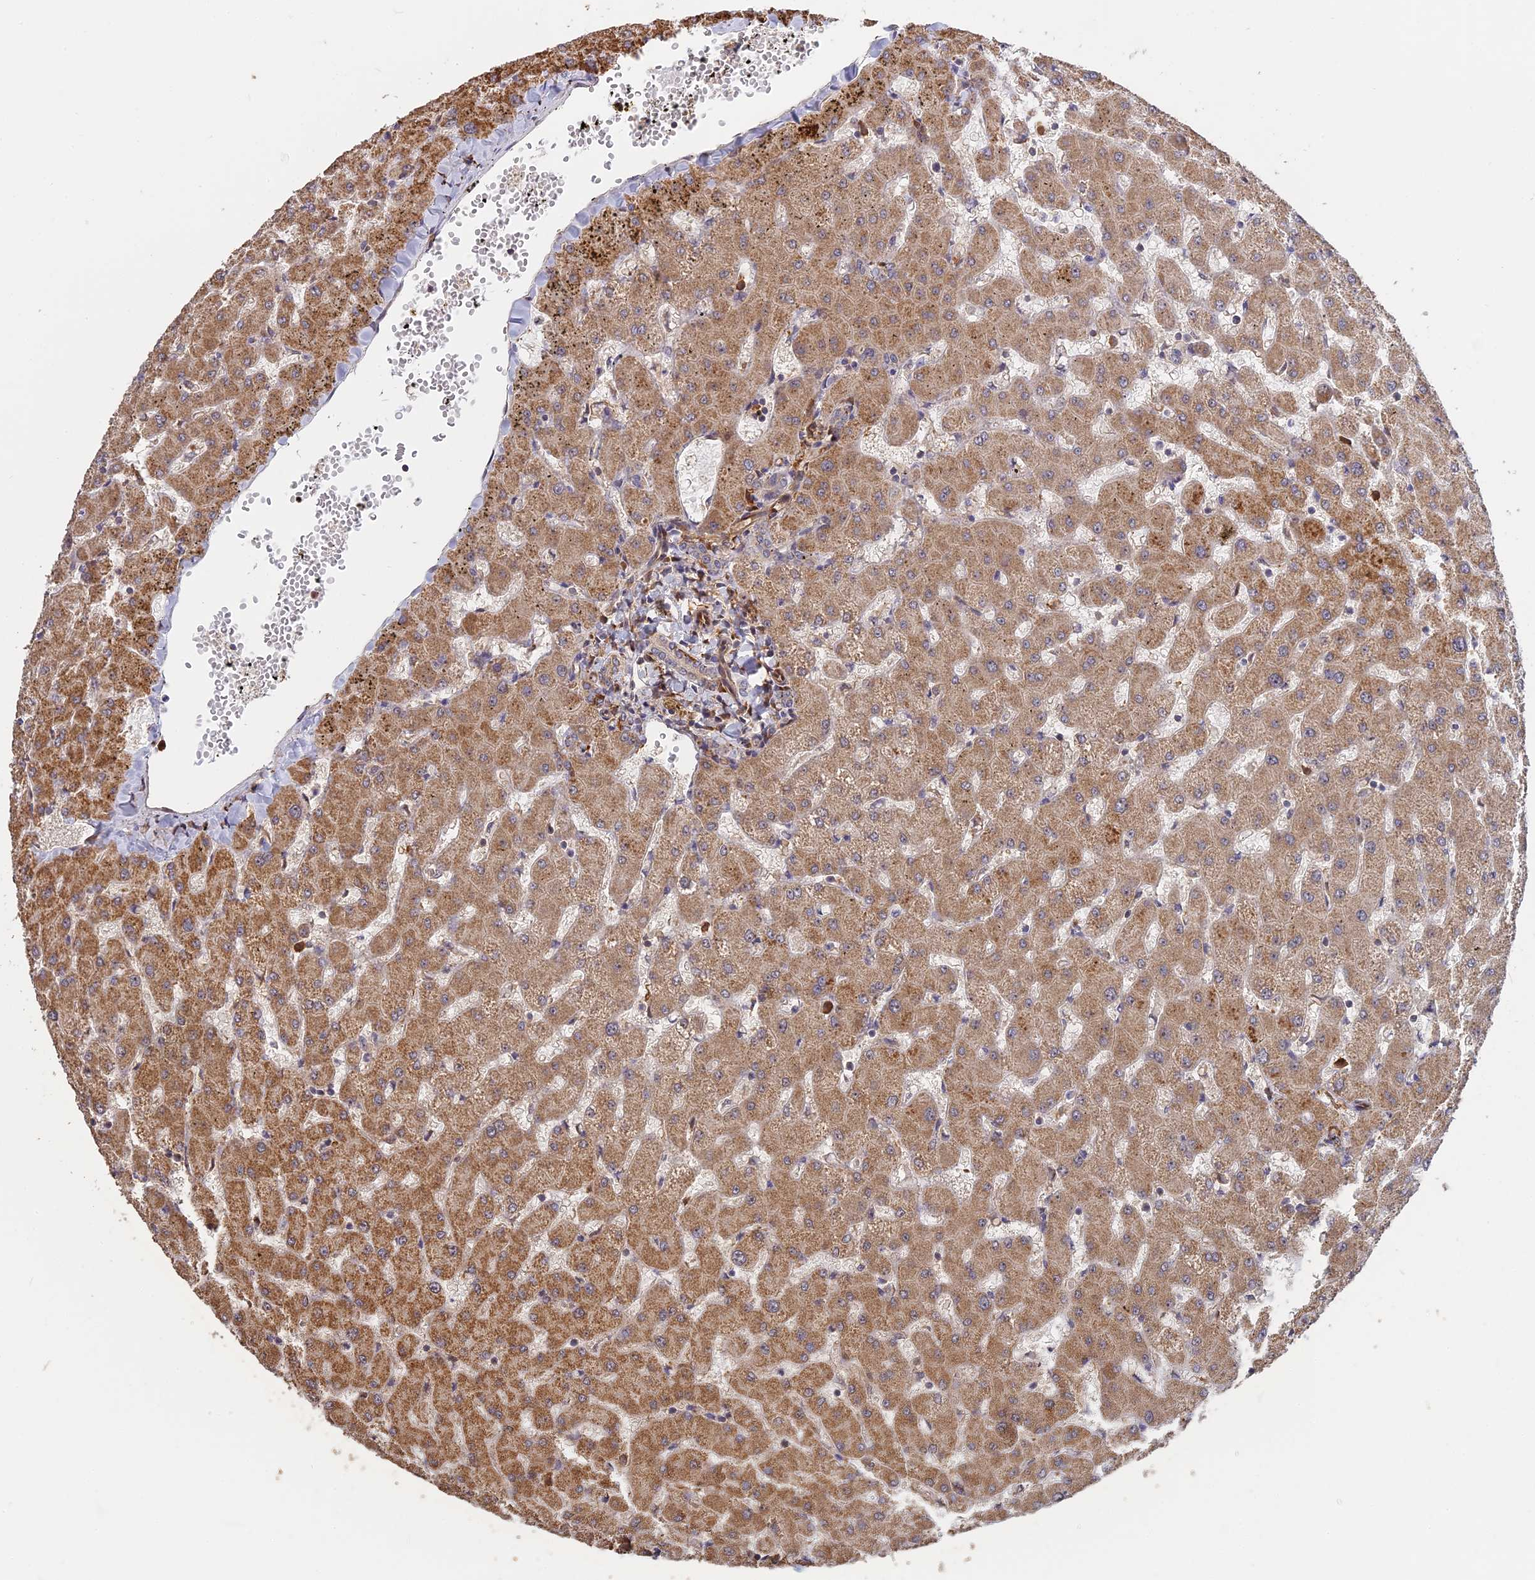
{"staining": {"intensity": "weak", "quantity": "<25%", "location": "cytoplasmic/membranous"}, "tissue": "liver", "cell_type": "Cholangiocytes", "image_type": "normal", "snomed": [{"axis": "morphology", "description": "Normal tissue, NOS"}, {"axis": "topography", "description": "Liver"}], "caption": "High power microscopy image of an IHC micrograph of benign liver, revealing no significant positivity in cholangiocytes. Brightfield microscopy of immunohistochemistry (IHC) stained with DAB (3,3'-diaminobenzidine) (brown) and hematoxylin (blue), captured at high magnification.", "gene": "SAC3D1", "patient": {"sex": "female", "age": 63}}